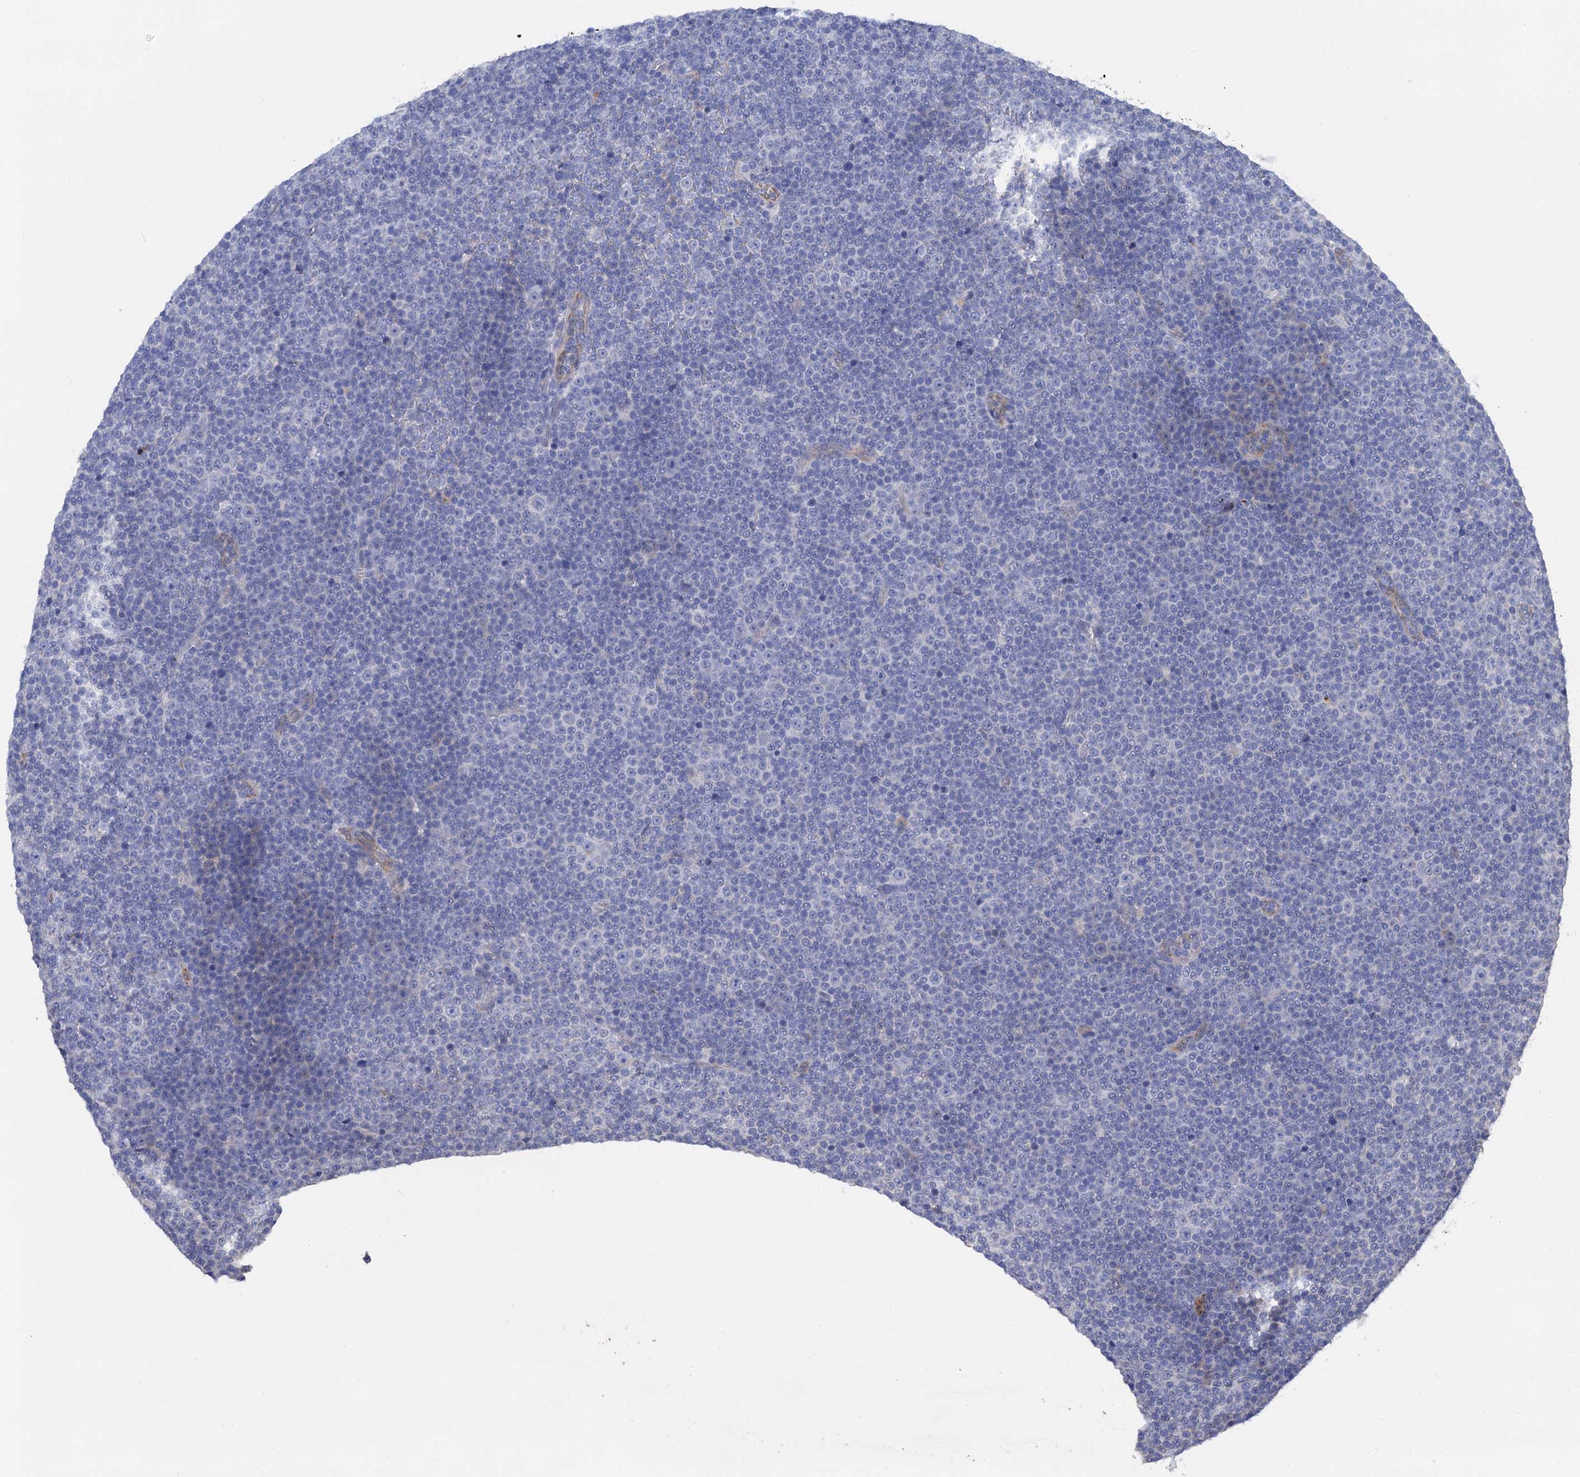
{"staining": {"intensity": "negative", "quantity": "none", "location": "none"}, "tissue": "lymphoma", "cell_type": "Tumor cells", "image_type": "cancer", "snomed": [{"axis": "morphology", "description": "Malignant lymphoma, non-Hodgkin's type, Low grade"}, {"axis": "topography", "description": "Lymph node"}], "caption": "This is an immunohistochemistry histopathology image of human malignant lymphoma, non-Hodgkin's type (low-grade). There is no expression in tumor cells.", "gene": "FREM3", "patient": {"sex": "female", "age": 67}}